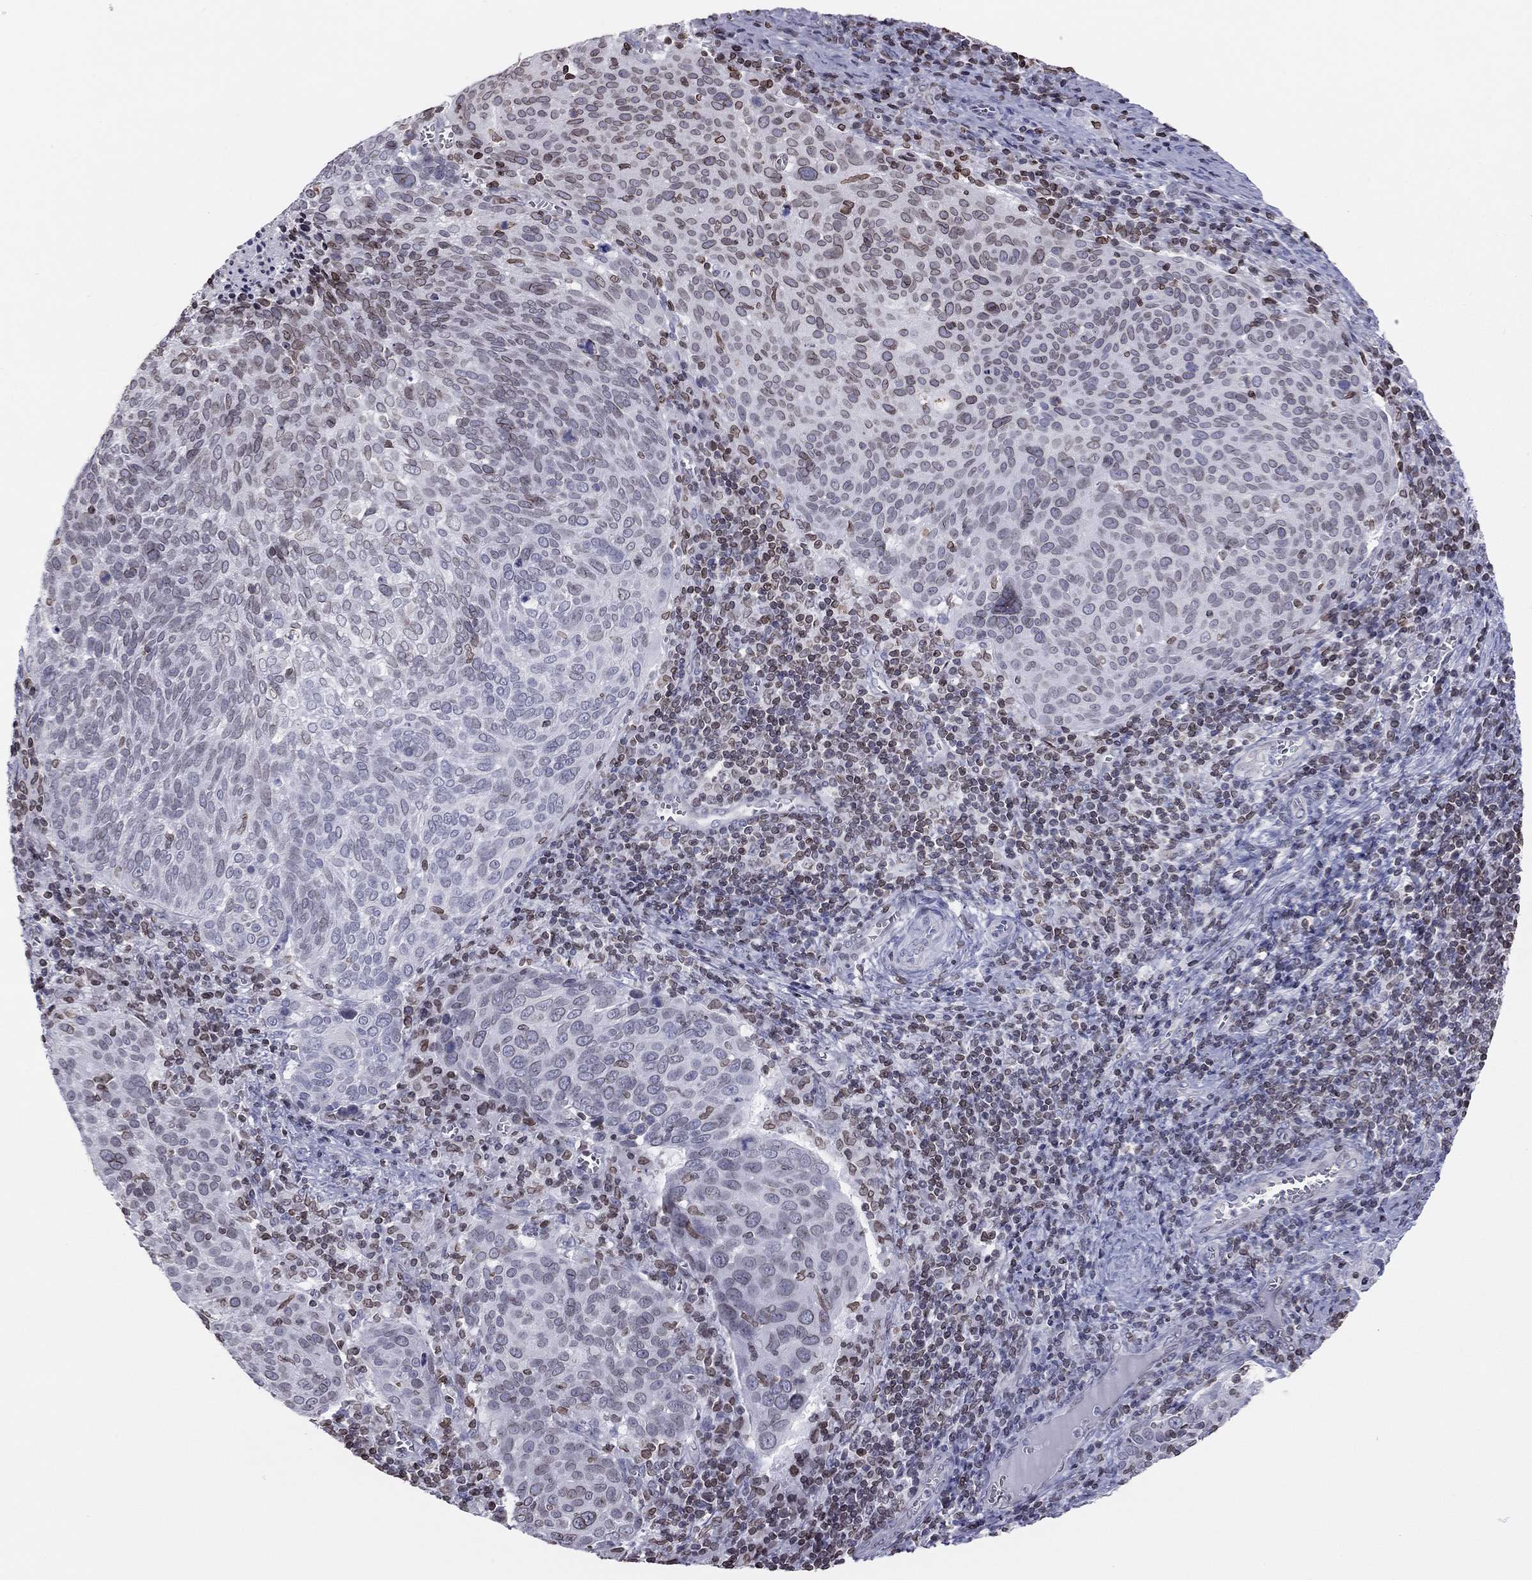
{"staining": {"intensity": "moderate", "quantity": "<25%", "location": "cytoplasmic/membranous,nuclear"}, "tissue": "cervical cancer", "cell_type": "Tumor cells", "image_type": "cancer", "snomed": [{"axis": "morphology", "description": "Squamous cell carcinoma, NOS"}, {"axis": "topography", "description": "Cervix"}], "caption": "Immunohistochemical staining of cervical cancer displays low levels of moderate cytoplasmic/membranous and nuclear protein positivity in approximately <25% of tumor cells.", "gene": "ESPL1", "patient": {"sex": "female", "age": 39}}